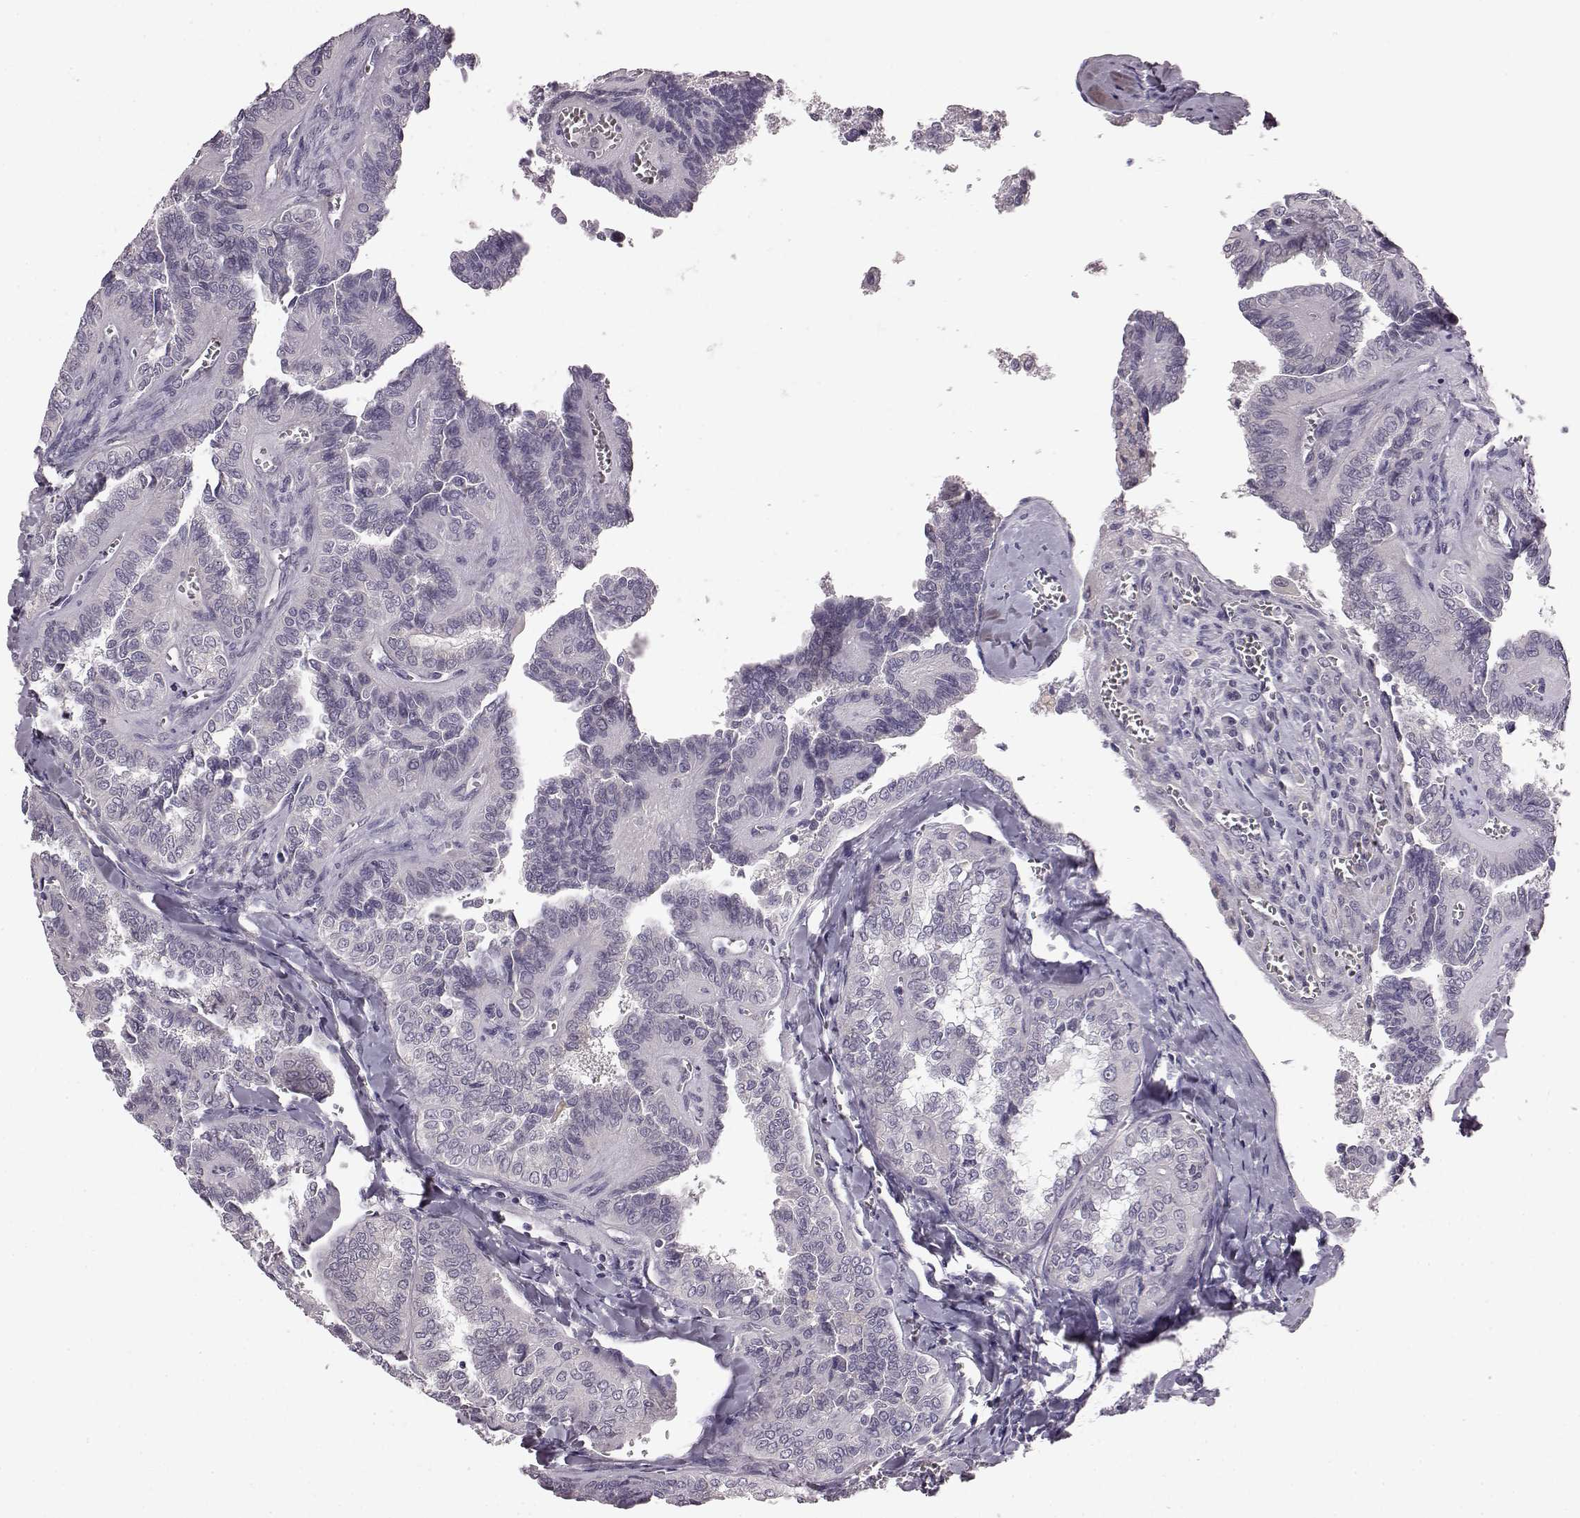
{"staining": {"intensity": "negative", "quantity": "none", "location": "none"}, "tissue": "thyroid cancer", "cell_type": "Tumor cells", "image_type": "cancer", "snomed": [{"axis": "morphology", "description": "Papillary adenocarcinoma, NOS"}, {"axis": "topography", "description": "Thyroid gland"}], "caption": "Immunohistochemistry of human papillary adenocarcinoma (thyroid) demonstrates no expression in tumor cells. The staining is performed using DAB (3,3'-diaminobenzidine) brown chromogen with nuclei counter-stained in using hematoxylin.", "gene": "GRK1", "patient": {"sex": "female", "age": 41}}